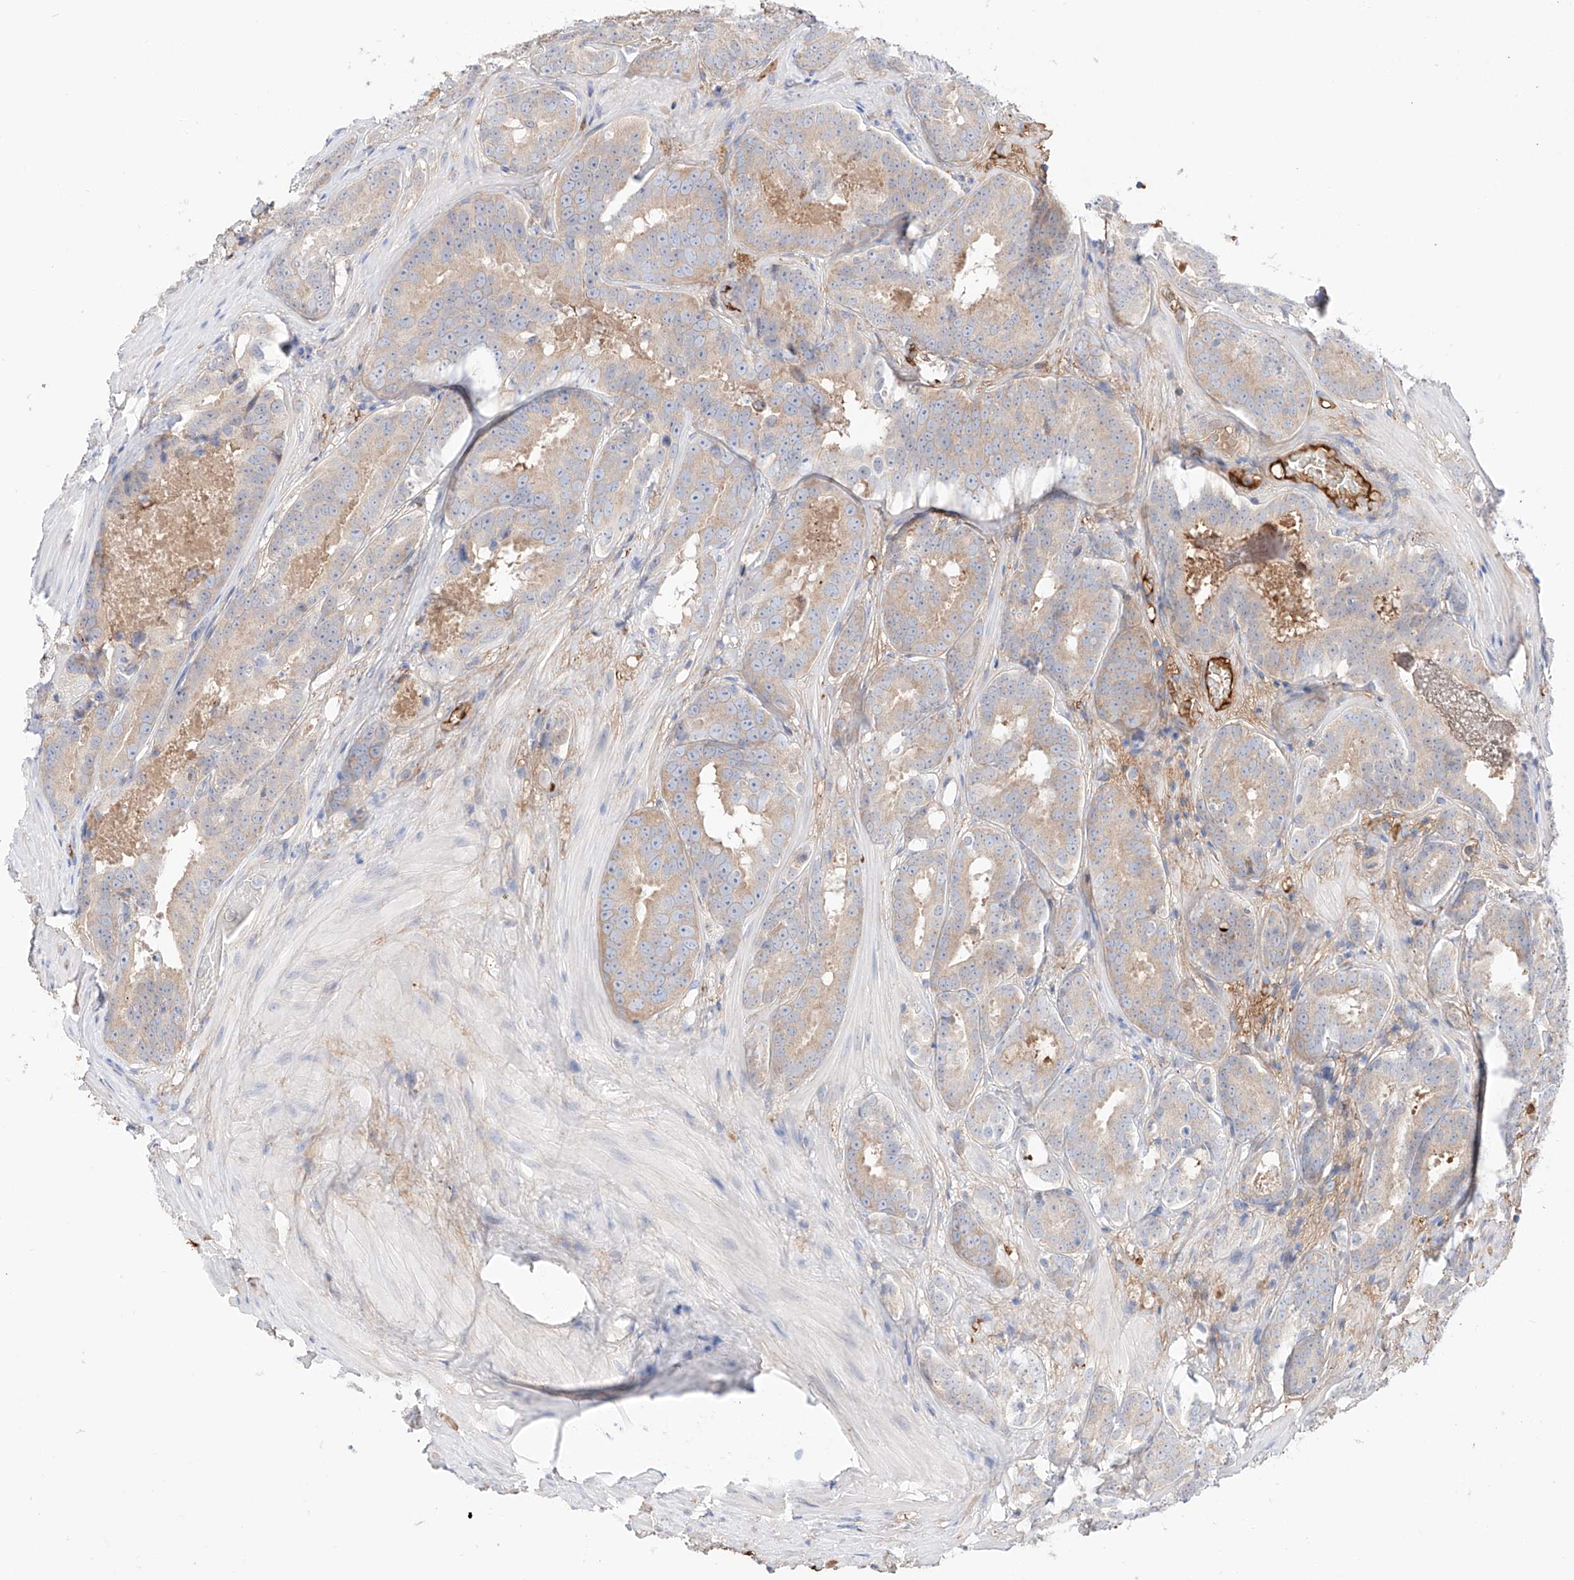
{"staining": {"intensity": "moderate", "quantity": ">75%", "location": "cytoplasmic/membranous"}, "tissue": "prostate cancer", "cell_type": "Tumor cells", "image_type": "cancer", "snomed": [{"axis": "morphology", "description": "Adenocarcinoma, High grade"}, {"axis": "topography", "description": "Prostate"}], "caption": "A photomicrograph showing moderate cytoplasmic/membranous positivity in approximately >75% of tumor cells in prostate adenocarcinoma (high-grade), as visualized by brown immunohistochemical staining.", "gene": "PGGT1B", "patient": {"sex": "male", "age": 57}}